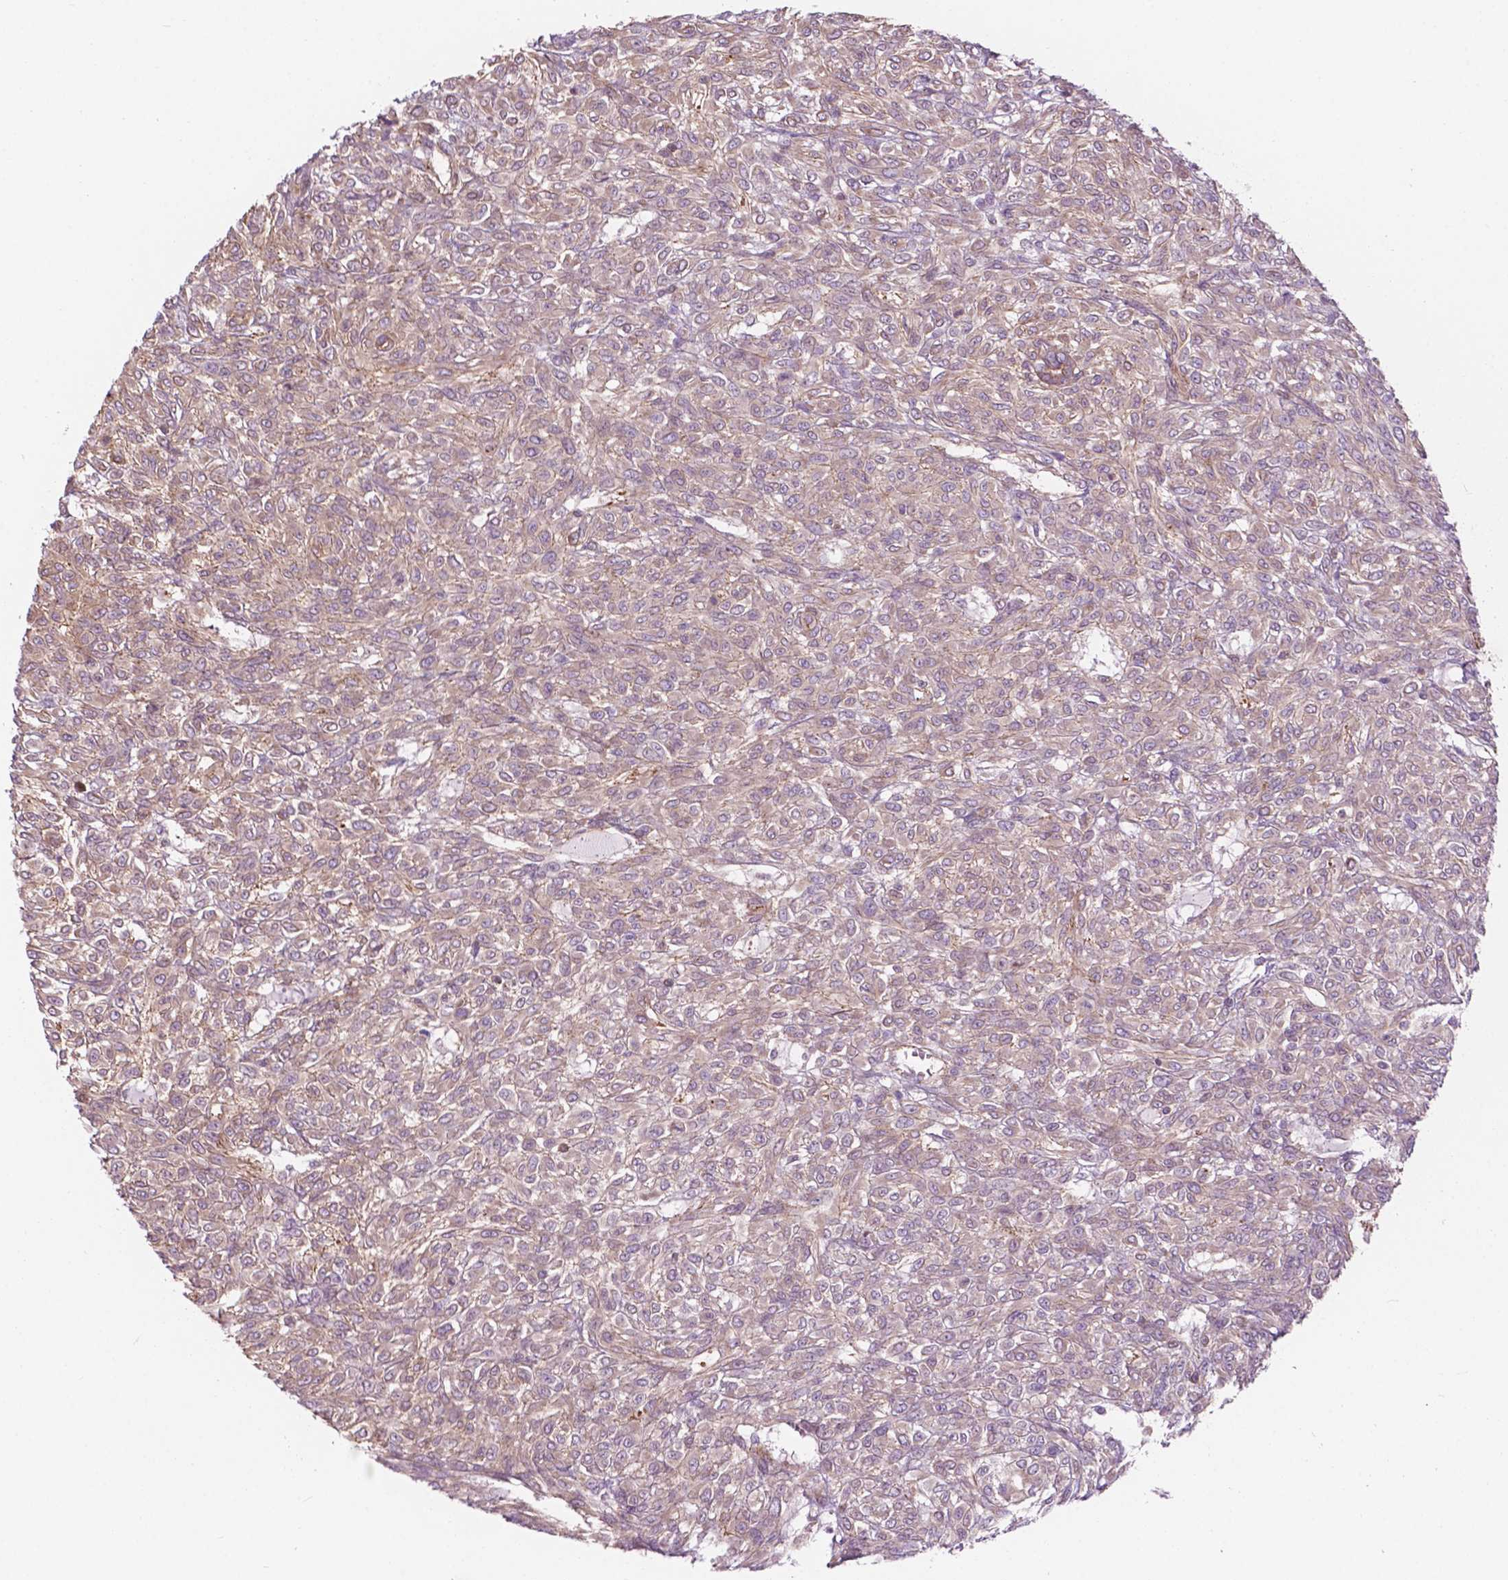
{"staining": {"intensity": "negative", "quantity": "none", "location": "none"}, "tissue": "renal cancer", "cell_type": "Tumor cells", "image_type": "cancer", "snomed": [{"axis": "morphology", "description": "Adenocarcinoma, NOS"}, {"axis": "topography", "description": "Kidney"}], "caption": "The immunohistochemistry (IHC) photomicrograph has no significant positivity in tumor cells of renal adenocarcinoma tissue.", "gene": "SURF4", "patient": {"sex": "male", "age": 58}}